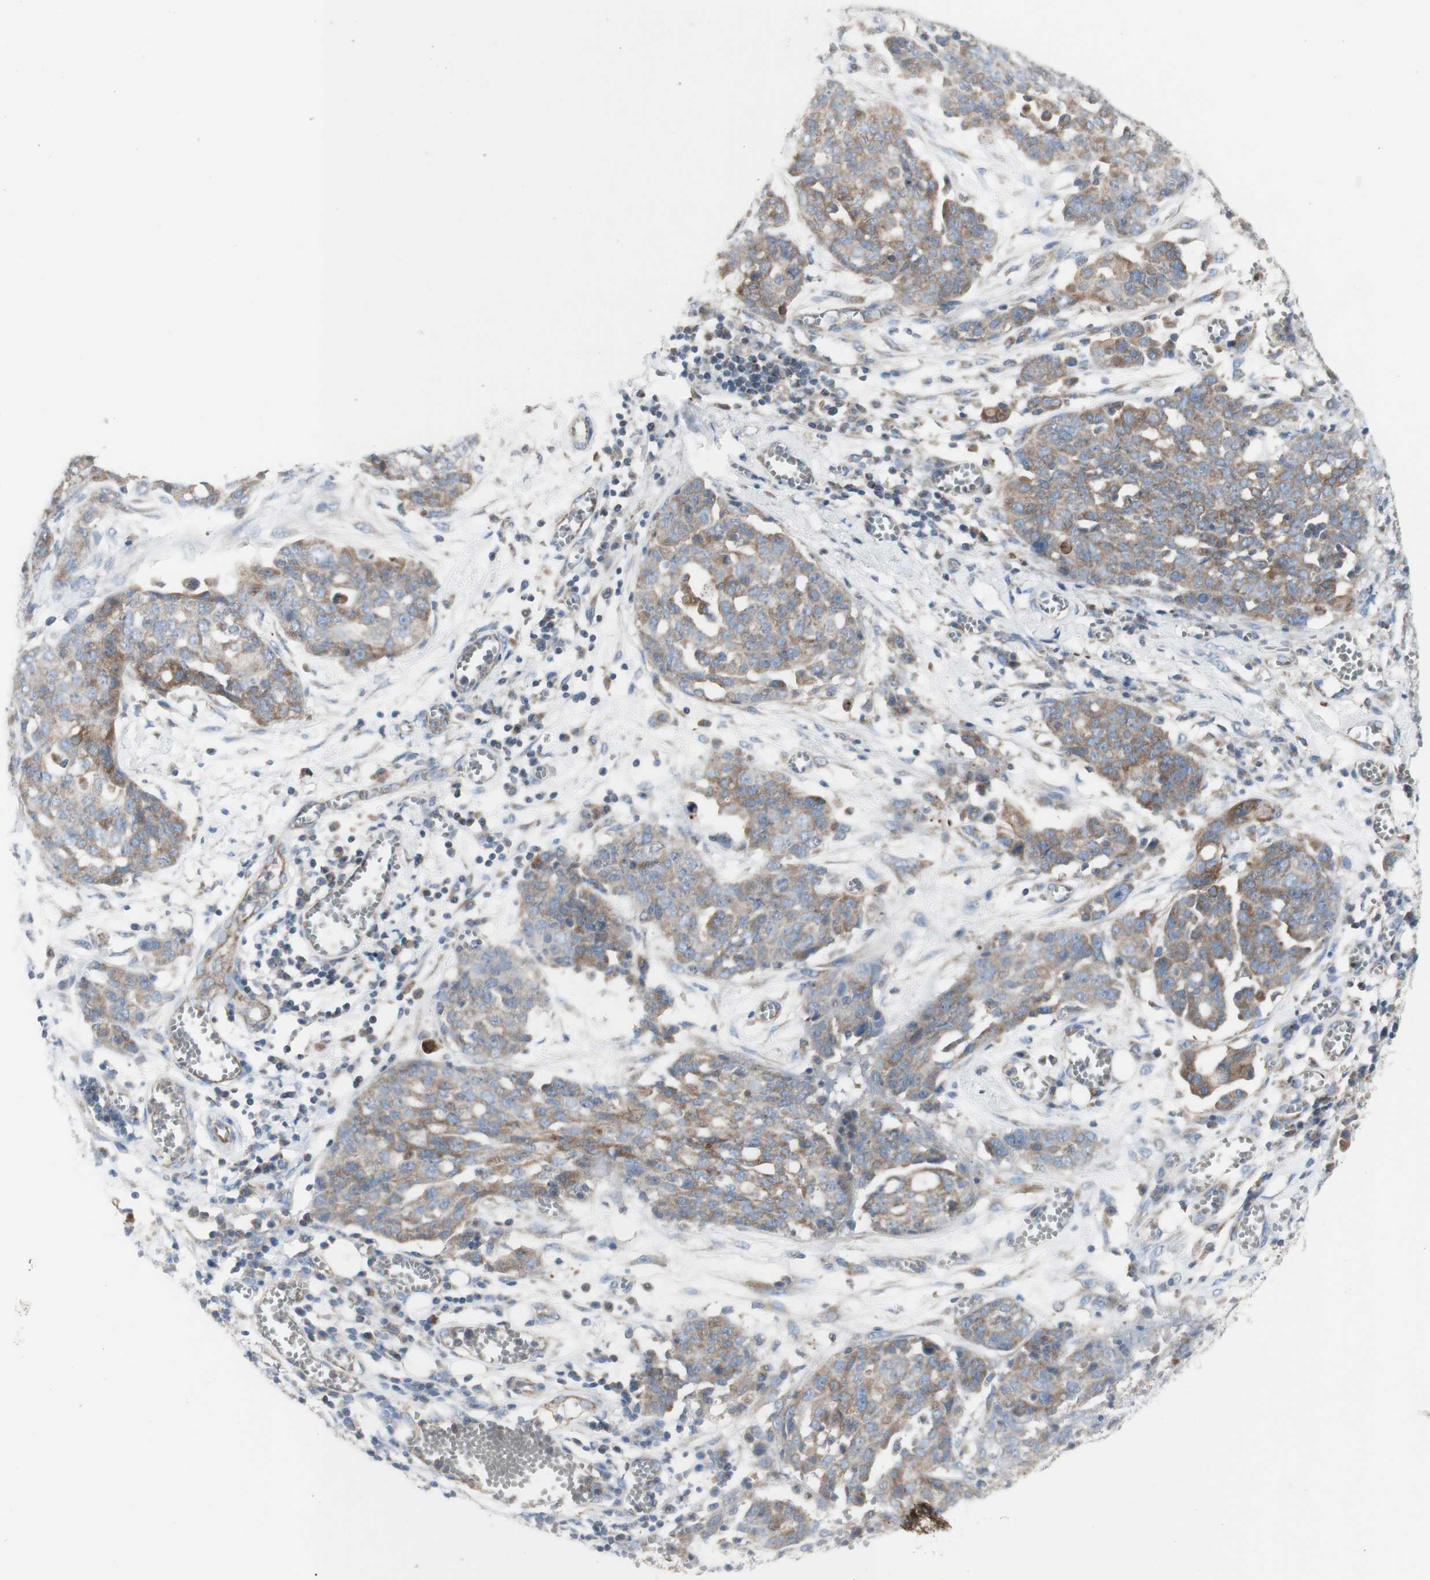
{"staining": {"intensity": "weak", "quantity": "<25%", "location": "cytoplasmic/membranous"}, "tissue": "ovarian cancer", "cell_type": "Tumor cells", "image_type": "cancer", "snomed": [{"axis": "morphology", "description": "Cystadenocarcinoma, serous, NOS"}, {"axis": "topography", "description": "Soft tissue"}, {"axis": "topography", "description": "Ovary"}], "caption": "A high-resolution image shows immunohistochemistry (IHC) staining of ovarian cancer, which demonstrates no significant staining in tumor cells.", "gene": "C3orf52", "patient": {"sex": "female", "age": 57}}